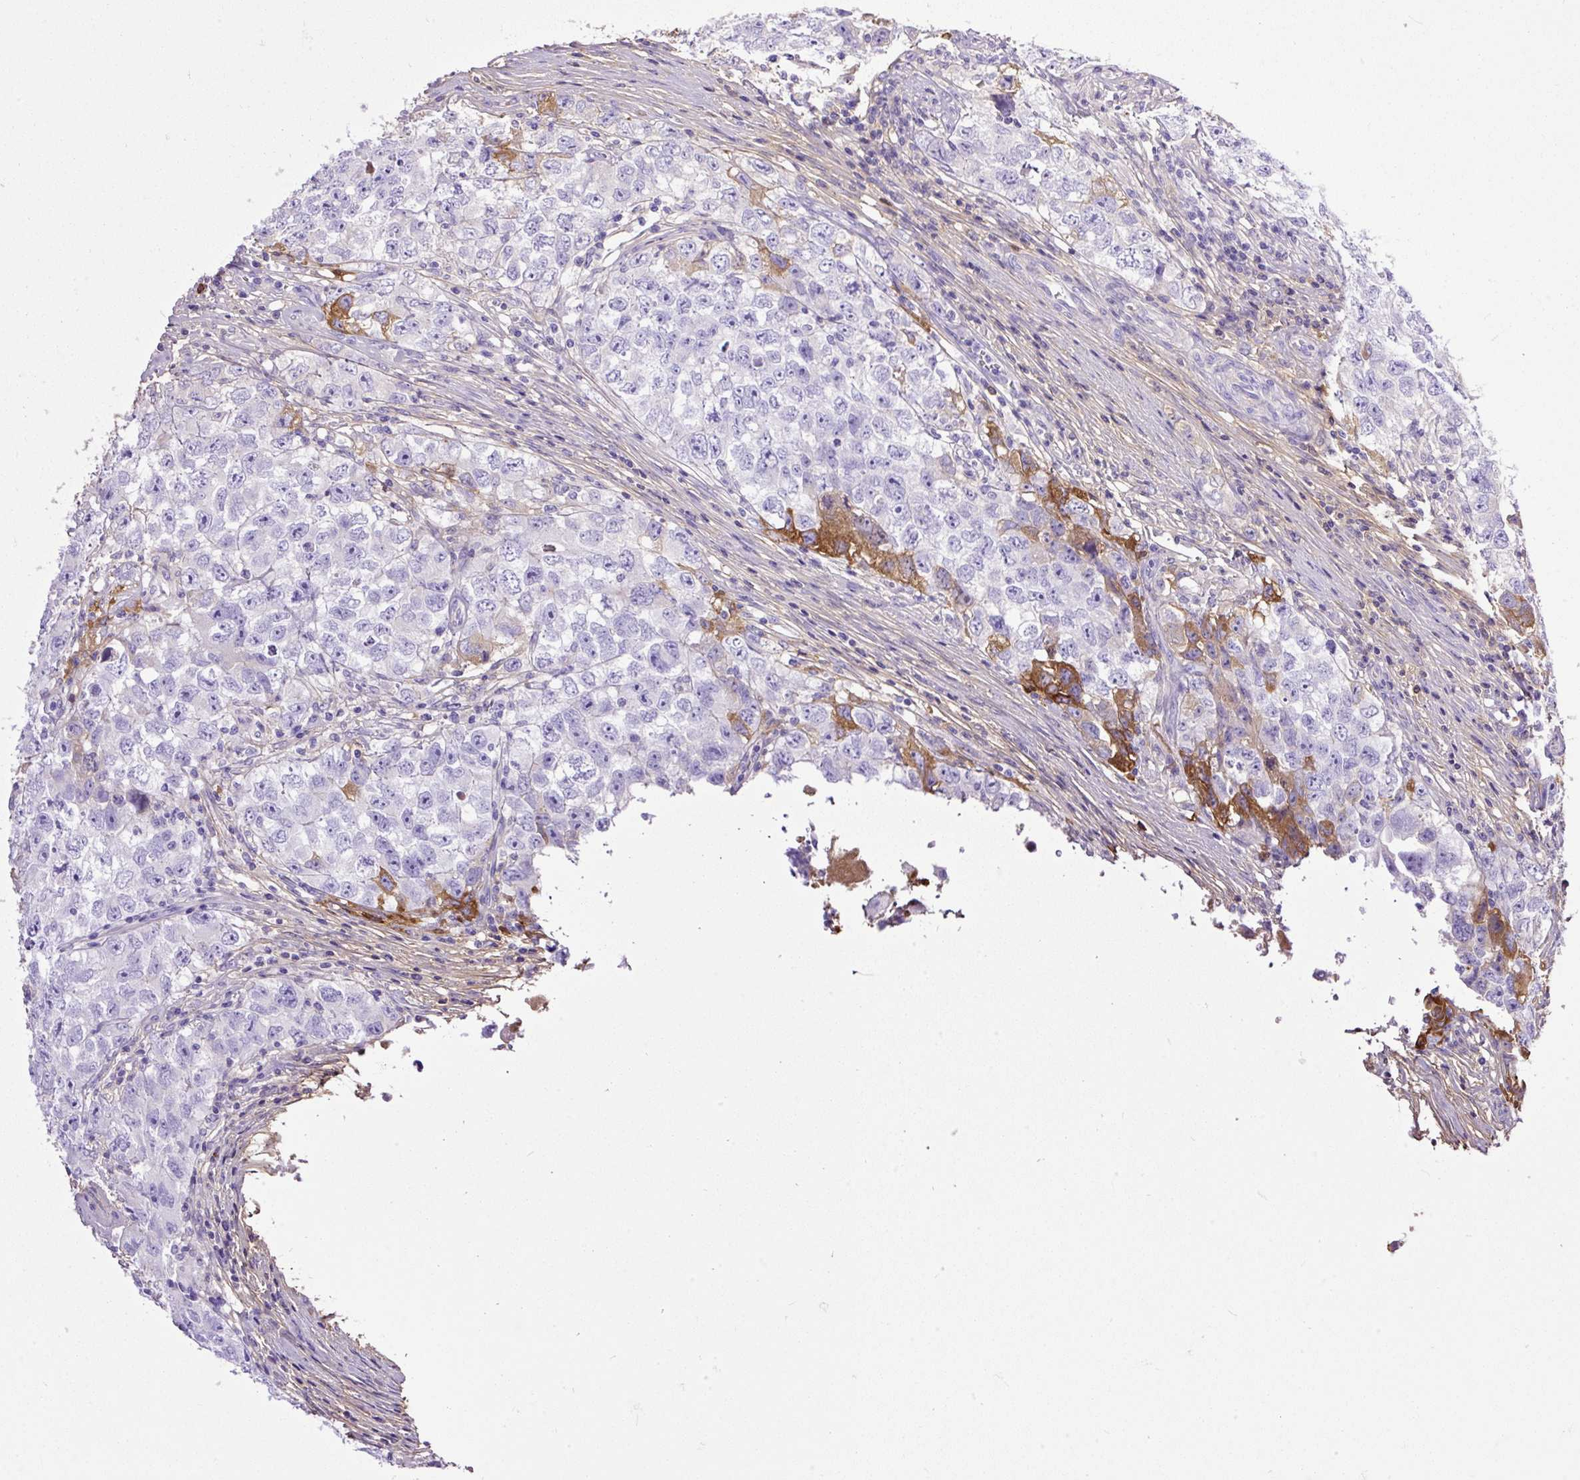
{"staining": {"intensity": "moderate", "quantity": "25%-75%", "location": "cytoplasmic/membranous"}, "tissue": "testis cancer", "cell_type": "Tumor cells", "image_type": "cancer", "snomed": [{"axis": "morphology", "description": "Seminoma, NOS"}, {"axis": "morphology", "description": "Carcinoma, Embryonal, NOS"}, {"axis": "topography", "description": "Testis"}], "caption": "IHC micrograph of testis cancer (seminoma) stained for a protein (brown), which shows medium levels of moderate cytoplasmic/membranous positivity in approximately 25%-75% of tumor cells.", "gene": "CLEC3B", "patient": {"sex": "male", "age": 43}}